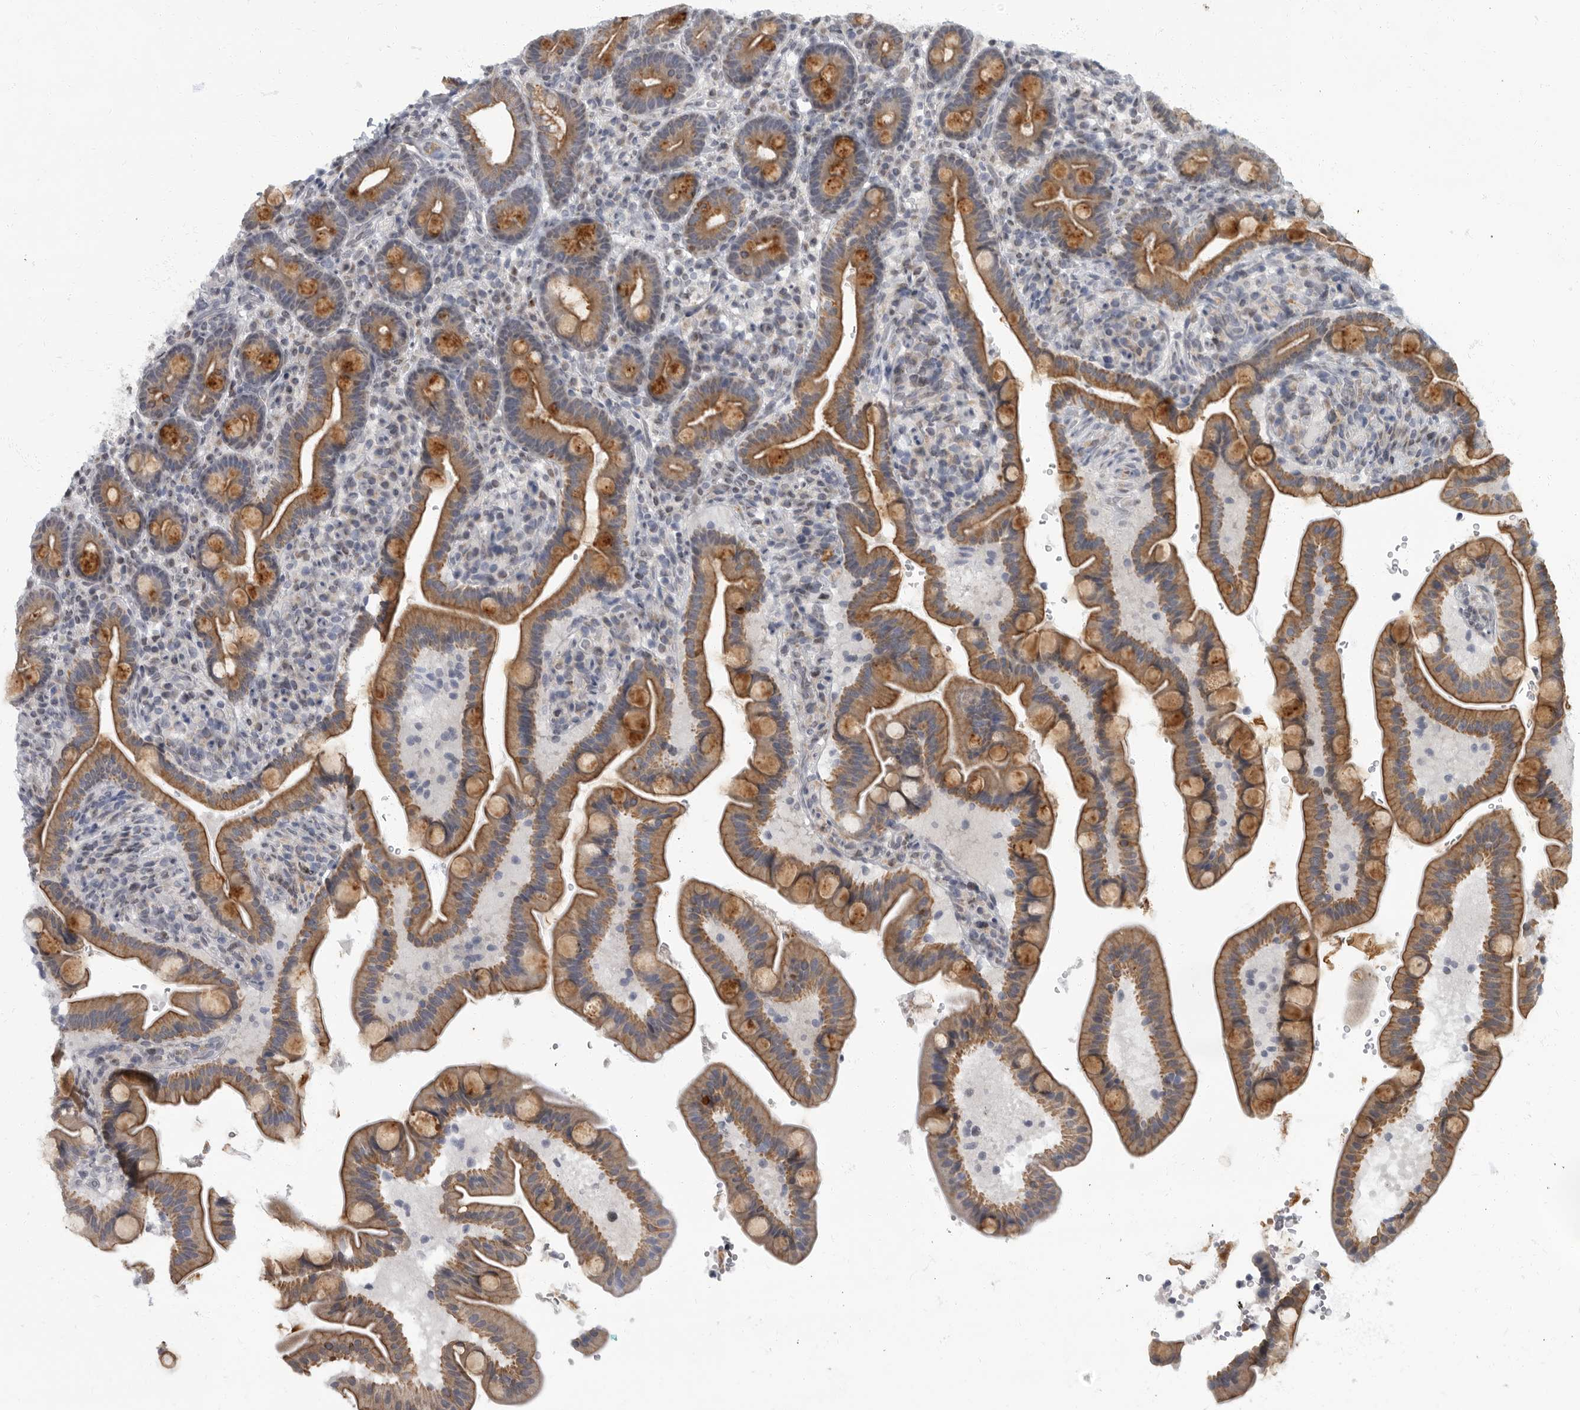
{"staining": {"intensity": "moderate", "quantity": ">75%", "location": "cytoplasmic/membranous"}, "tissue": "duodenum", "cell_type": "Glandular cells", "image_type": "normal", "snomed": [{"axis": "morphology", "description": "Normal tissue, NOS"}, {"axis": "topography", "description": "Duodenum"}], "caption": "About >75% of glandular cells in normal duodenum exhibit moderate cytoplasmic/membranous protein positivity as visualized by brown immunohistochemical staining.", "gene": "EVI5", "patient": {"sex": "male", "age": 54}}